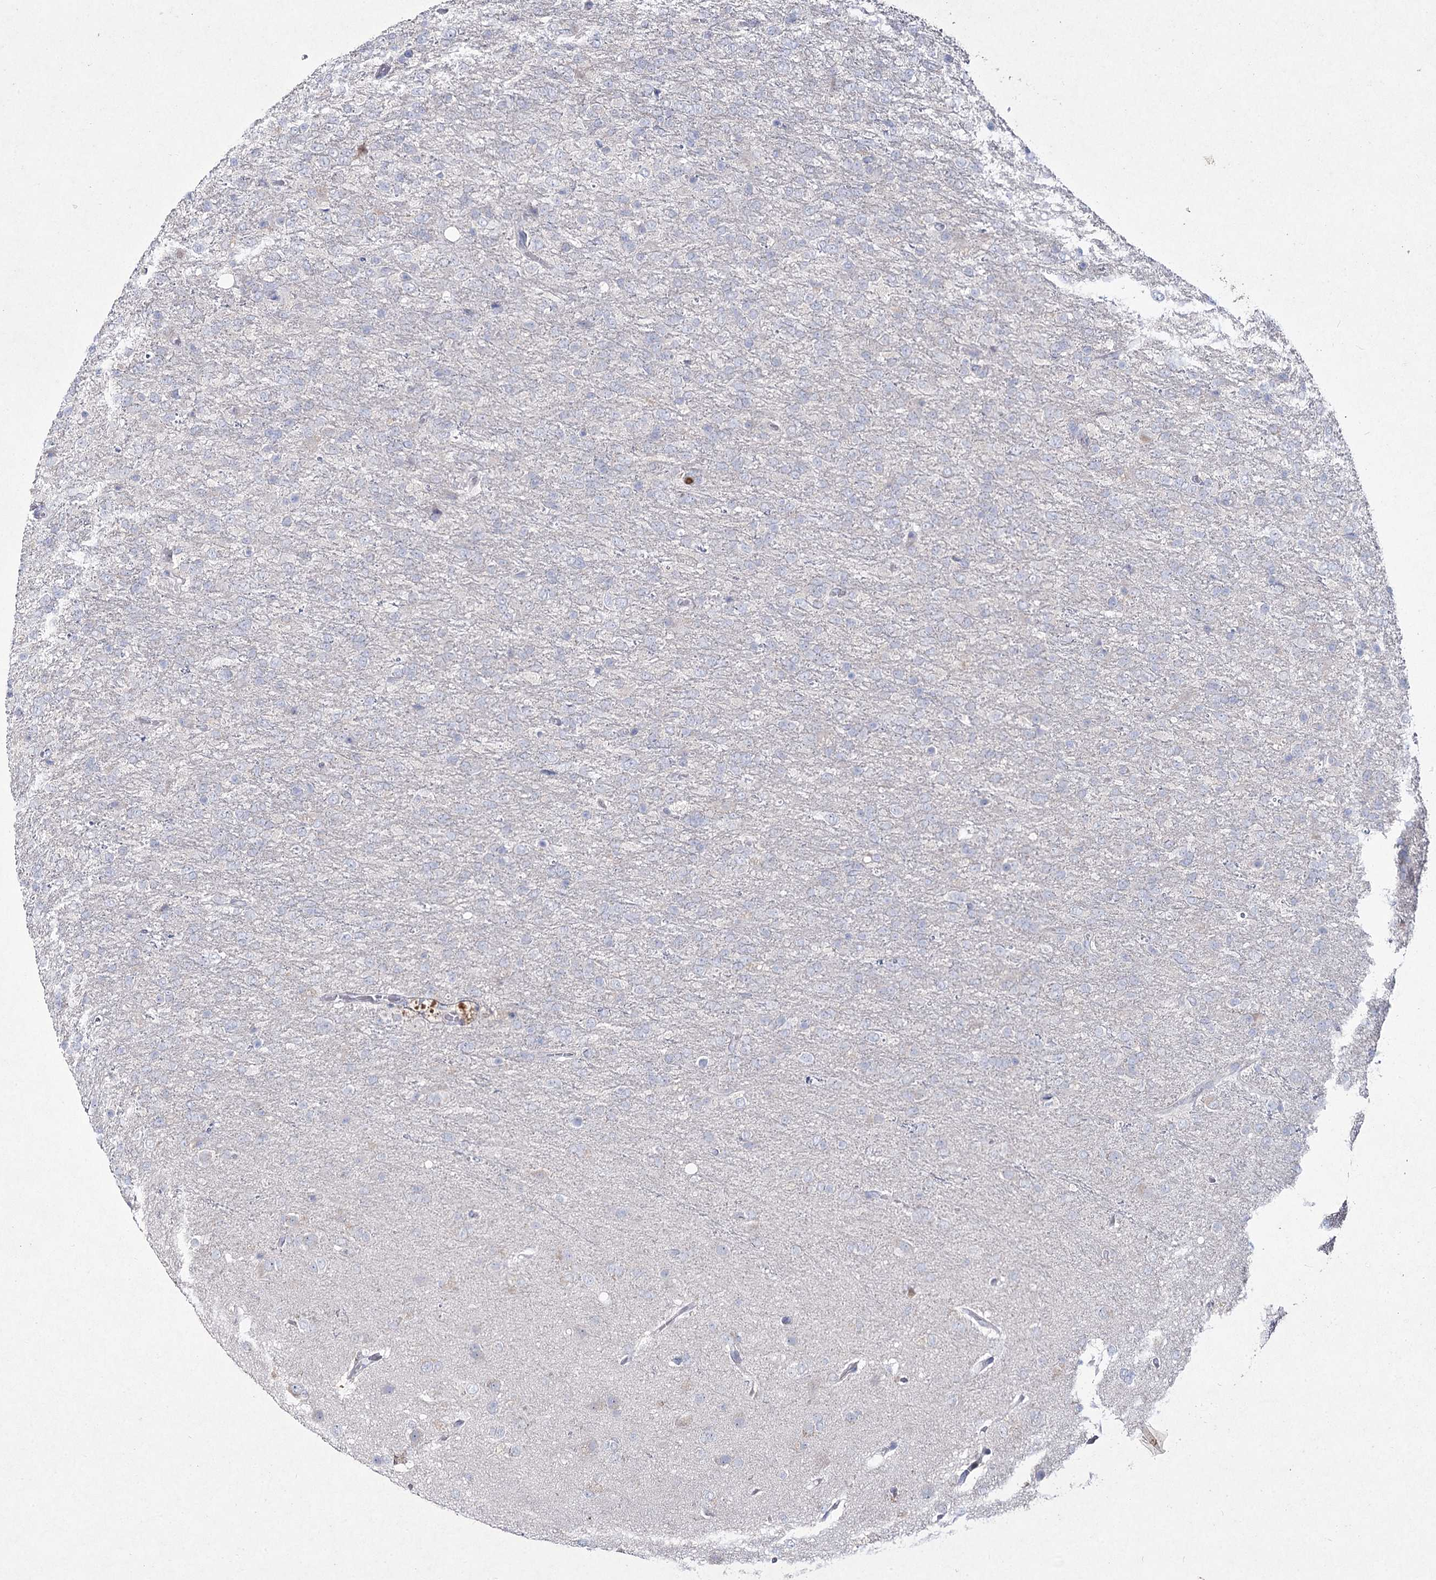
{"staining": {"intensity": "negative", "quantity": "none", "location": "none"}, "tissue": "glioma", "cell_type": "Tumor cells", "image_type": "cancer", "snomed": [{"axis": "morphology", "description": "Glioma, malignant, High grade"}, {"axis": "topography", "description": "Brain"}], "caption": "Micrograph shows no protein positivity in tumor cells of glioma tissue.", "gene": "NIPAL4", "patient": {"sex": "female", "age": 74}}